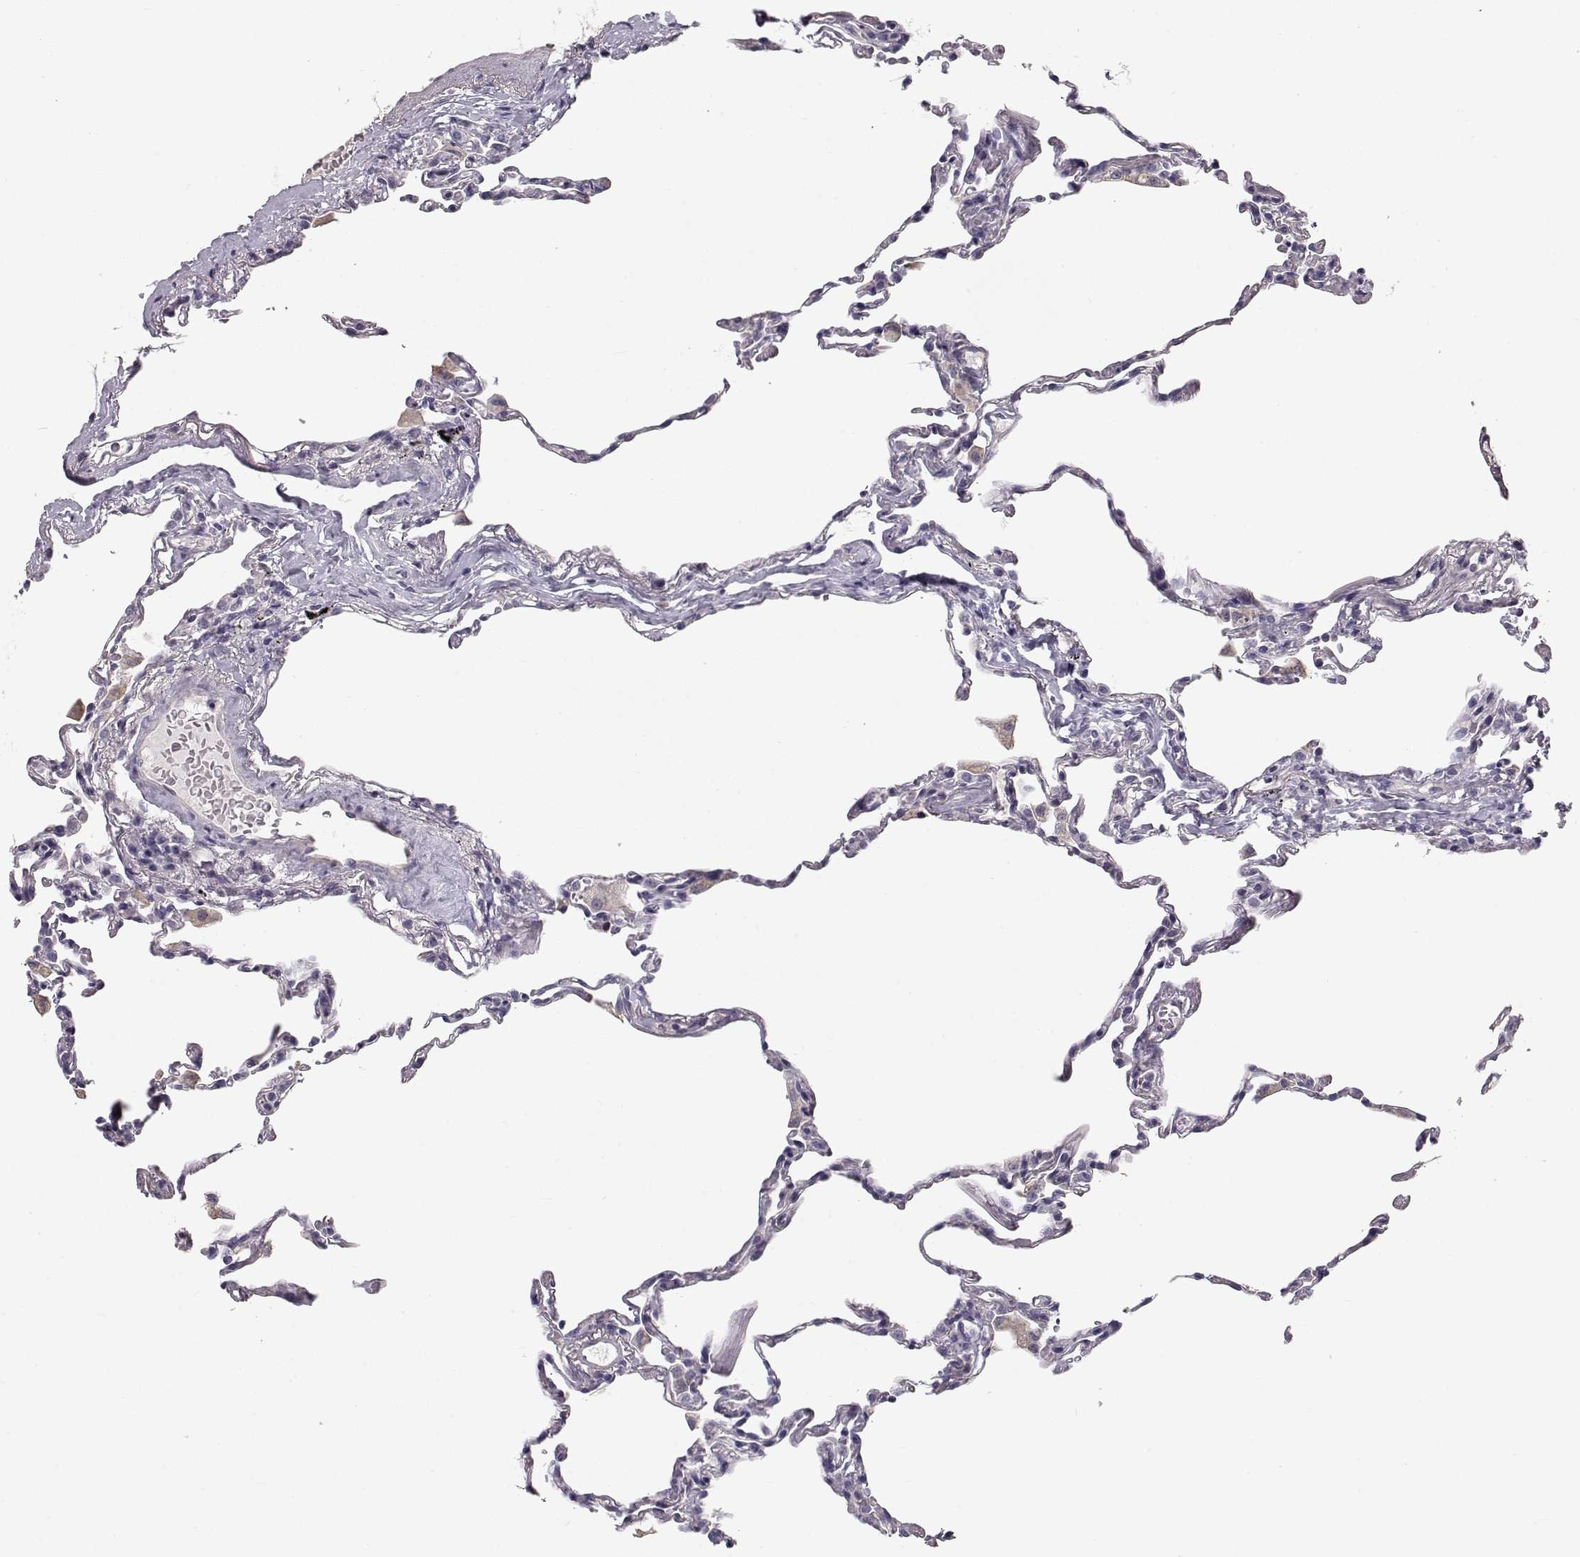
{"staining": {"intensity": "negative", "quantity": "none", "location": "none"}, "tissue": "lung", "cell_type": "Alveolar cells", "image_type": "normal", "snomed": [{"axis": "morphology", "description": "Normal tissue, NOS"}, {"axis": "topography", "description": "Lung"}], "caption": "The photomicrograph exhibits no significant expression in alveolar cells of lung. The staining is performed using DAB (3,3'-diaminobenzidine) brown chromogen with nuclei counter-stained in using hematoxylin.", "gene": "SLC18A1", "patient": {"sex": "female", "age": 57}}